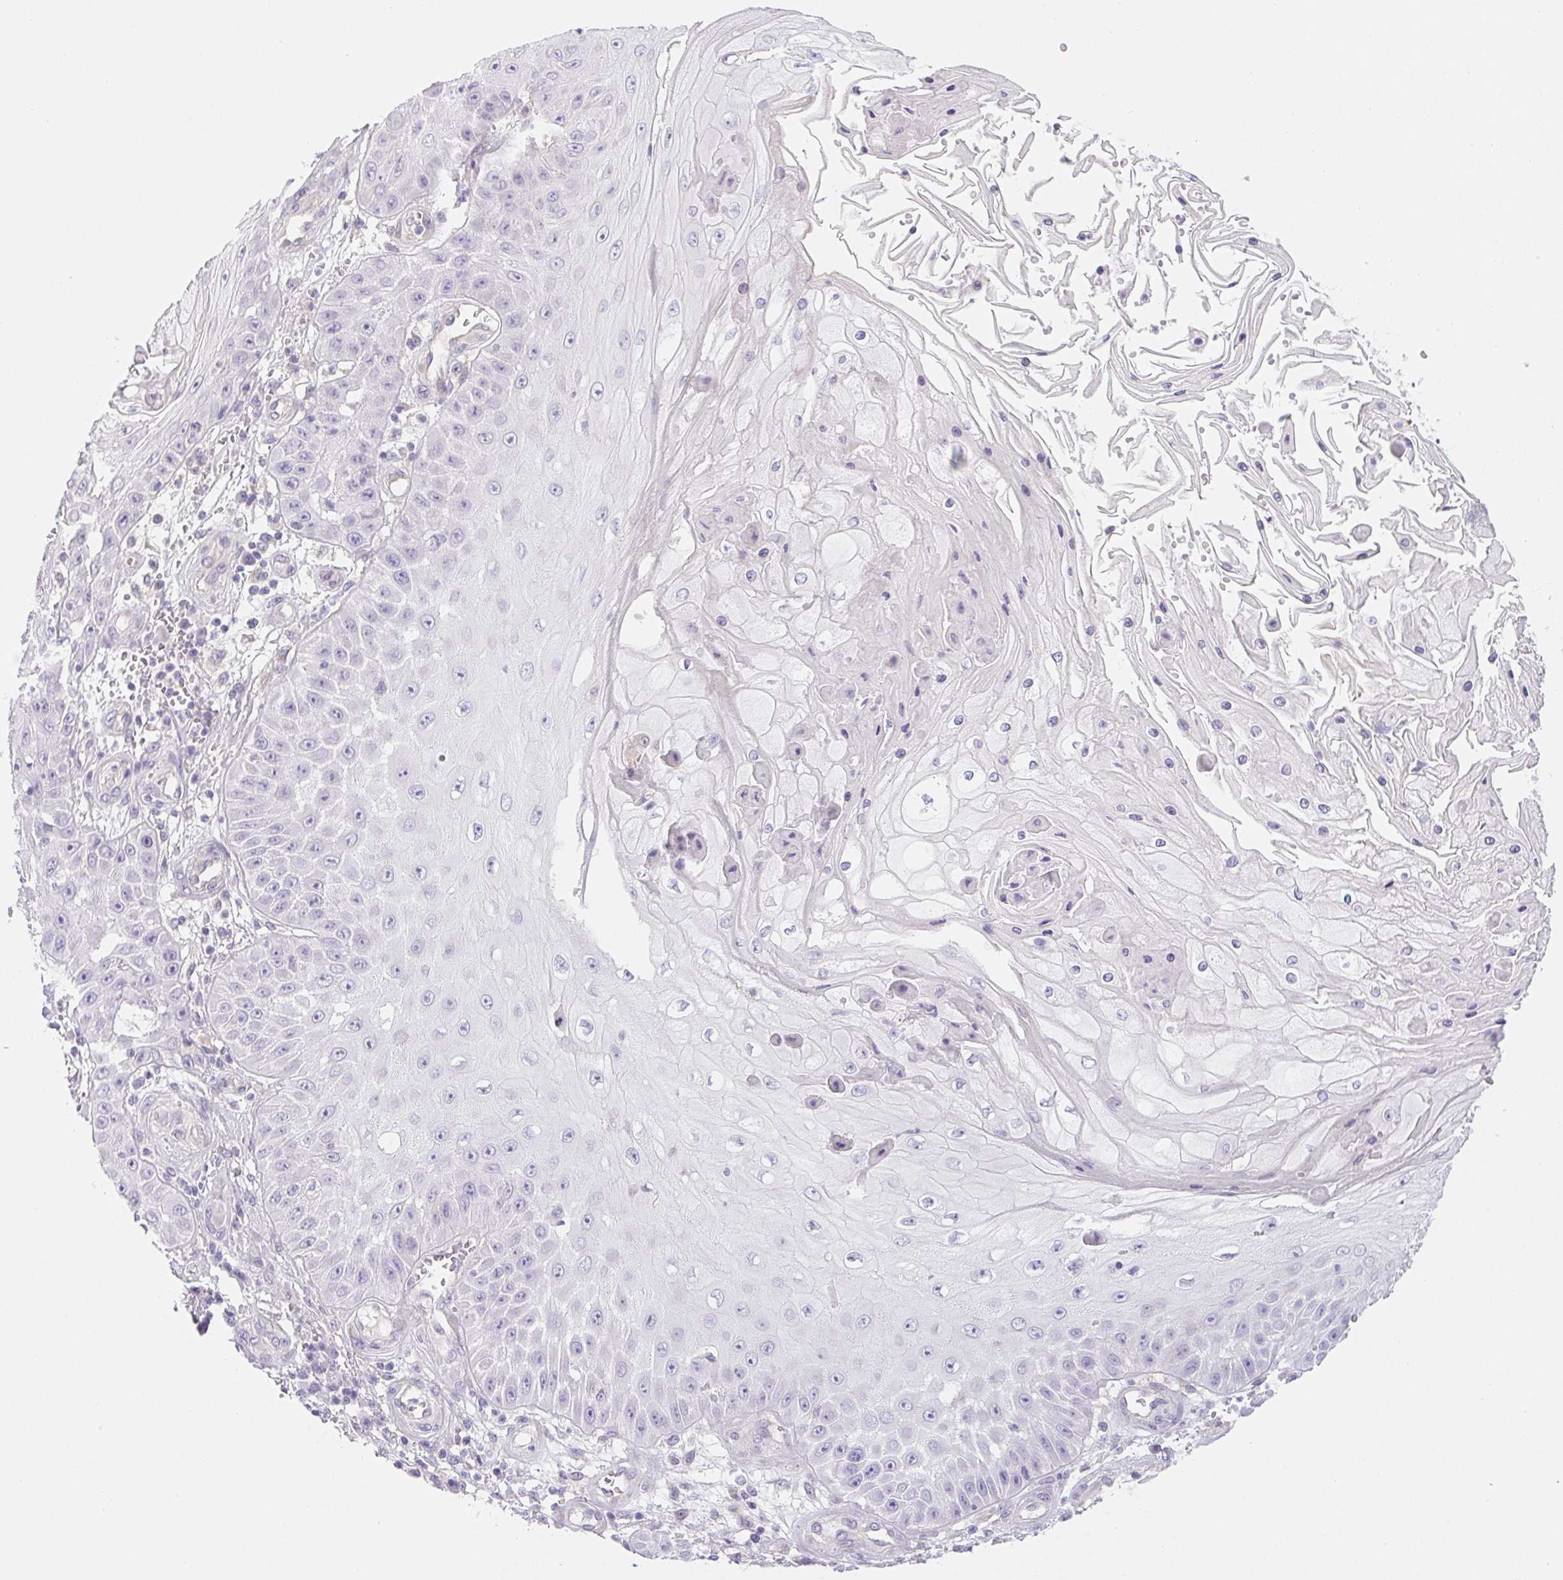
{"staining": {"intensity": "negative", "quantity": "none", "location": "none"}, "tissue": "skin cancer", "cell_type": "Tumor cells", "image_type": "cancer", "snomed": [{"axis": "morphology", "description": "Squamous cell carcinoma, NOS"}, {"axis": "topography", "description": "Skin"}], "caption": "IHC histopathology image of skin cancer (squamous cell carcinoma) stained for a protein (brown), which shows no staining in tumor cells. (Stains: DAB (3,3'-diaminobenzidine) immunohistochemistry (IHC) with hematoxylin counter stain, Microscopy: brightfield microscopy at high magnification).", "gene": "CTNND2", "patient": {"sex": "male", "age": 70}}